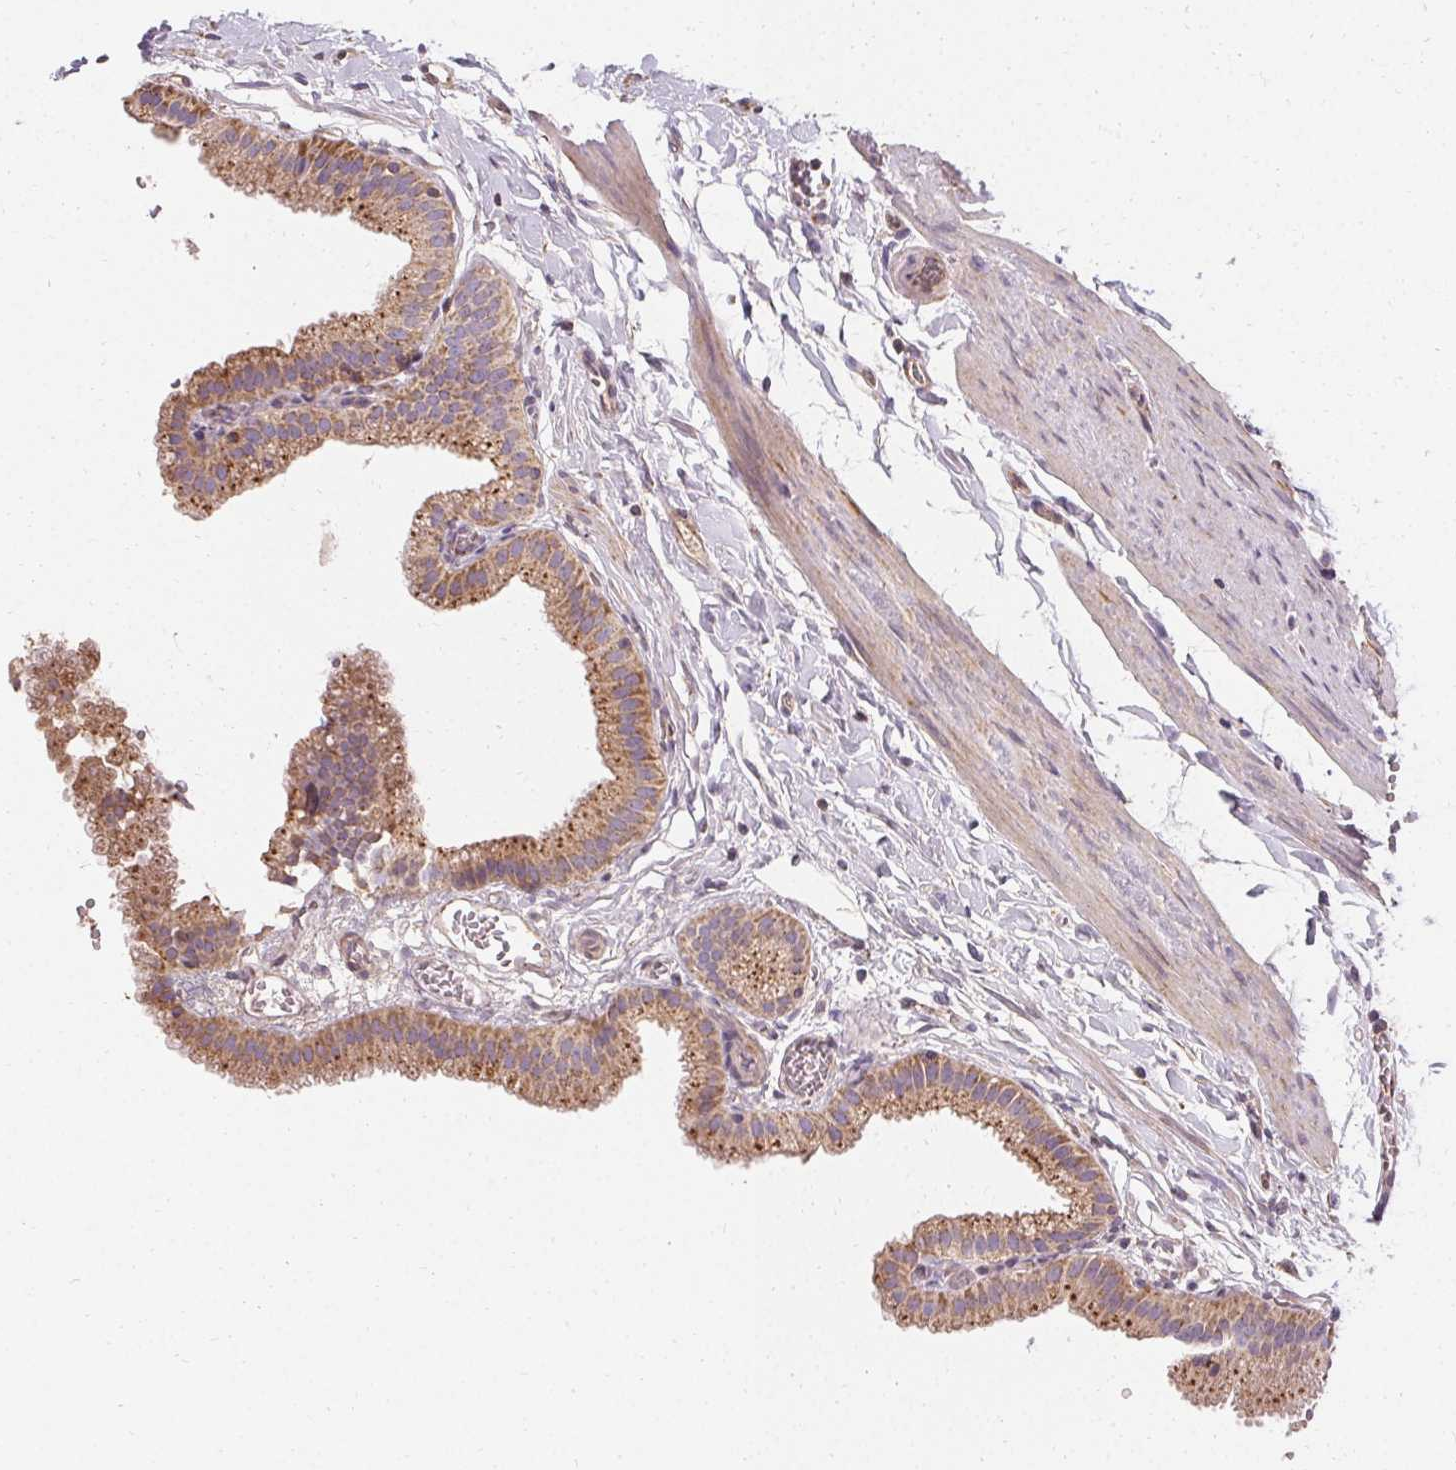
{"staining": {"intensity": "moderate", "quantity": ">75%", "location": "cytoplasmic/membranous"}, "tissue": "gallbladder", "cell_type": "Glandular cells", "image_type": "normal", "snomed": [{"axis": "morphology", "description": "Normal tissue, NOS"}, {"axis": "topography", "description": "Gallbladder"}], "caption": "Moderate cytoplasmic/membranous positivity for a protein is present in about >75% of glandular cells of benign gallbladder using immunohistochemistry (IHC).", "gene": "APLP1", "patient": {"sex": "female", "age": 63}}